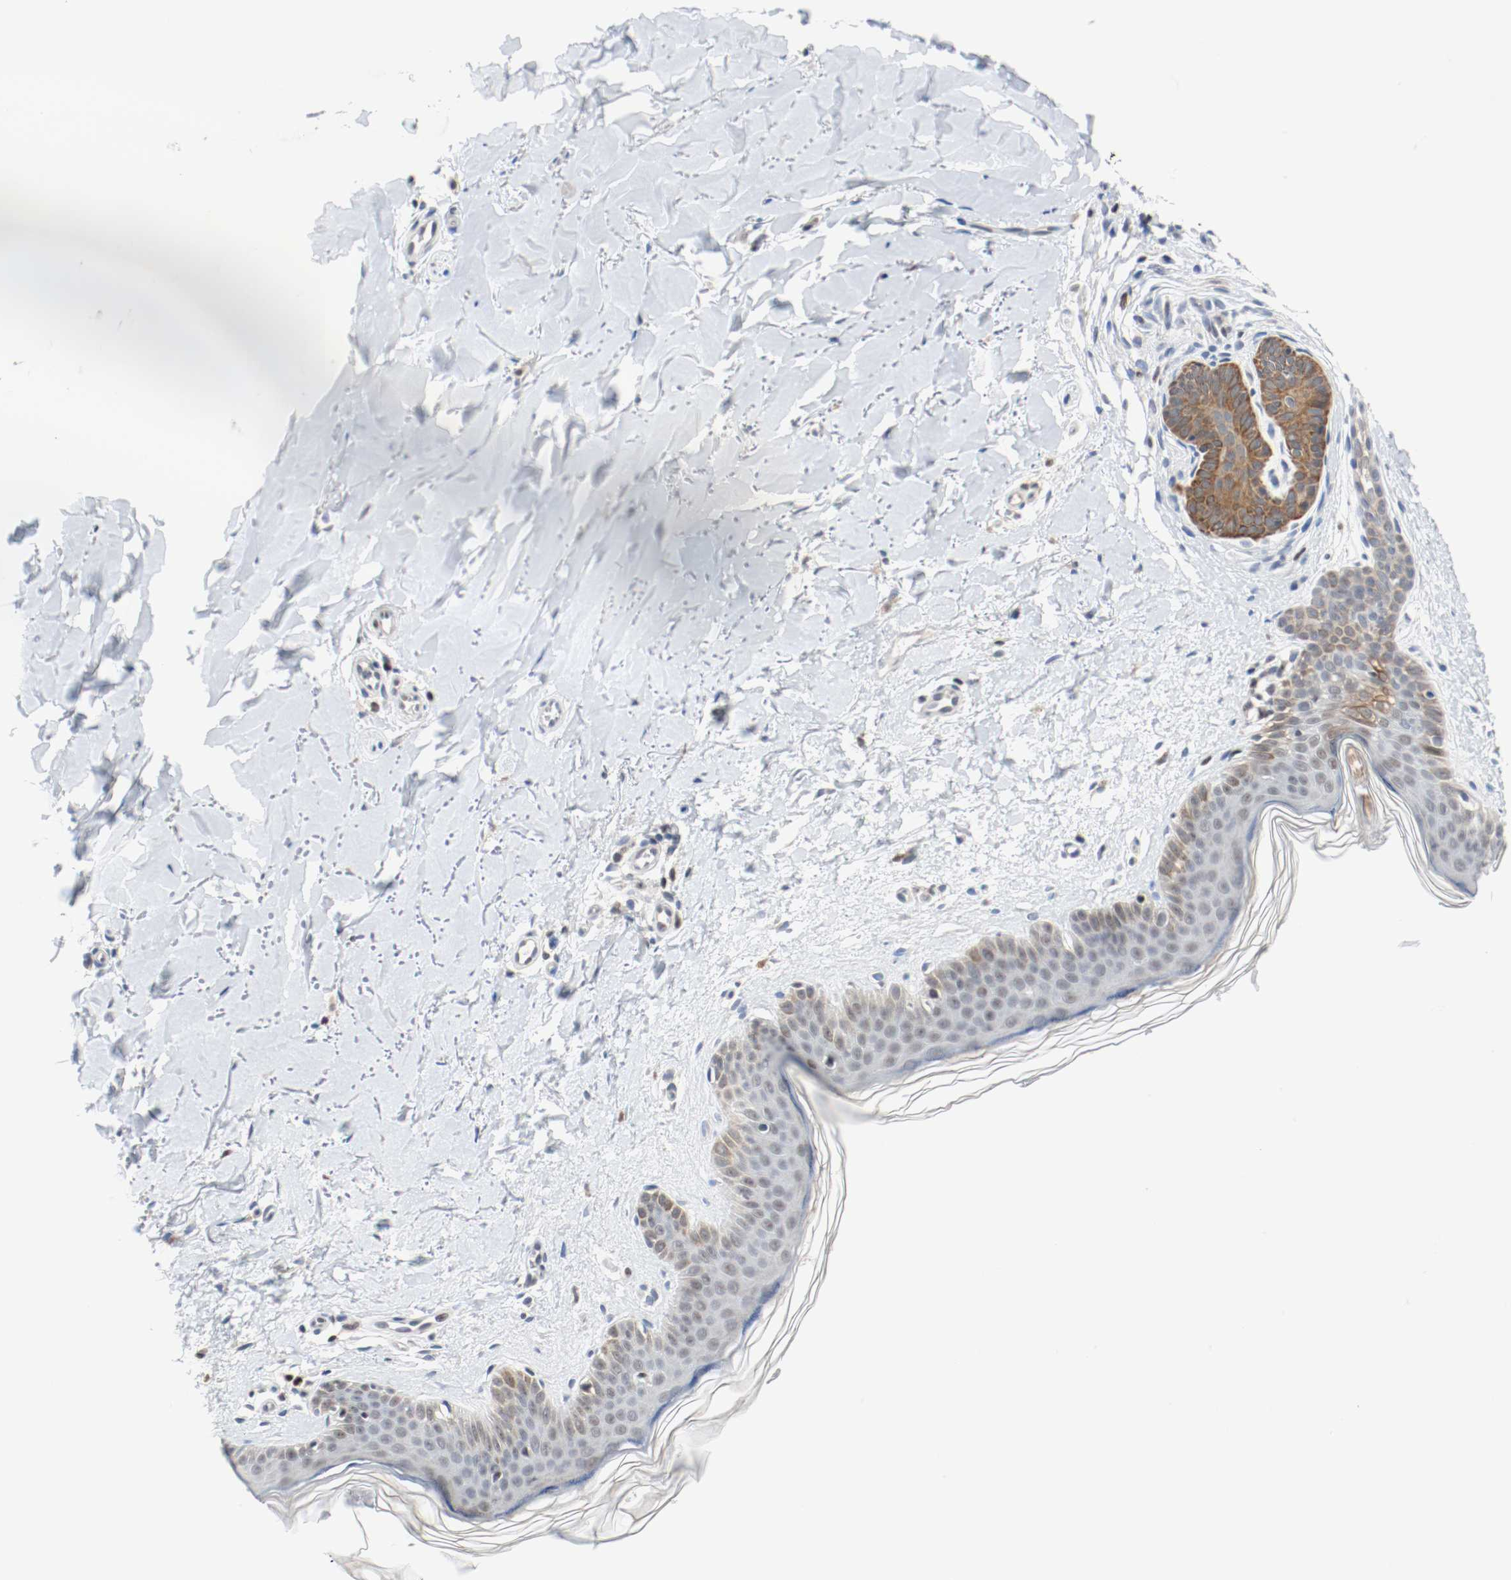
{"staining": {"intensity": "weak", "quantity": "25%-75%", "location": "cytoplasmic/membranous"}, "tissue": "skin", "cell_type": "Fibroblasts", "image_type": "normal", "snomed": [{"axis": "morphology", "description": "Normal tissue, NOS"}, {"axis": "topography", "description": "Skin"}], "caption": "Immunohistochemistry (IHC) staining of unremarkable skin, which shows low levels of weak cytoplasmic/membranous expression in approximately 25%-75% of fibroblasts indicating weak cytoplasmic/membranous protein staining. The staining was performed using DAB (brown) for protein detection and nuclei were counterstained in hematoxylin (blue).", "gene": "ASH1L", "patient": {"sex": "female", "age": 56}}